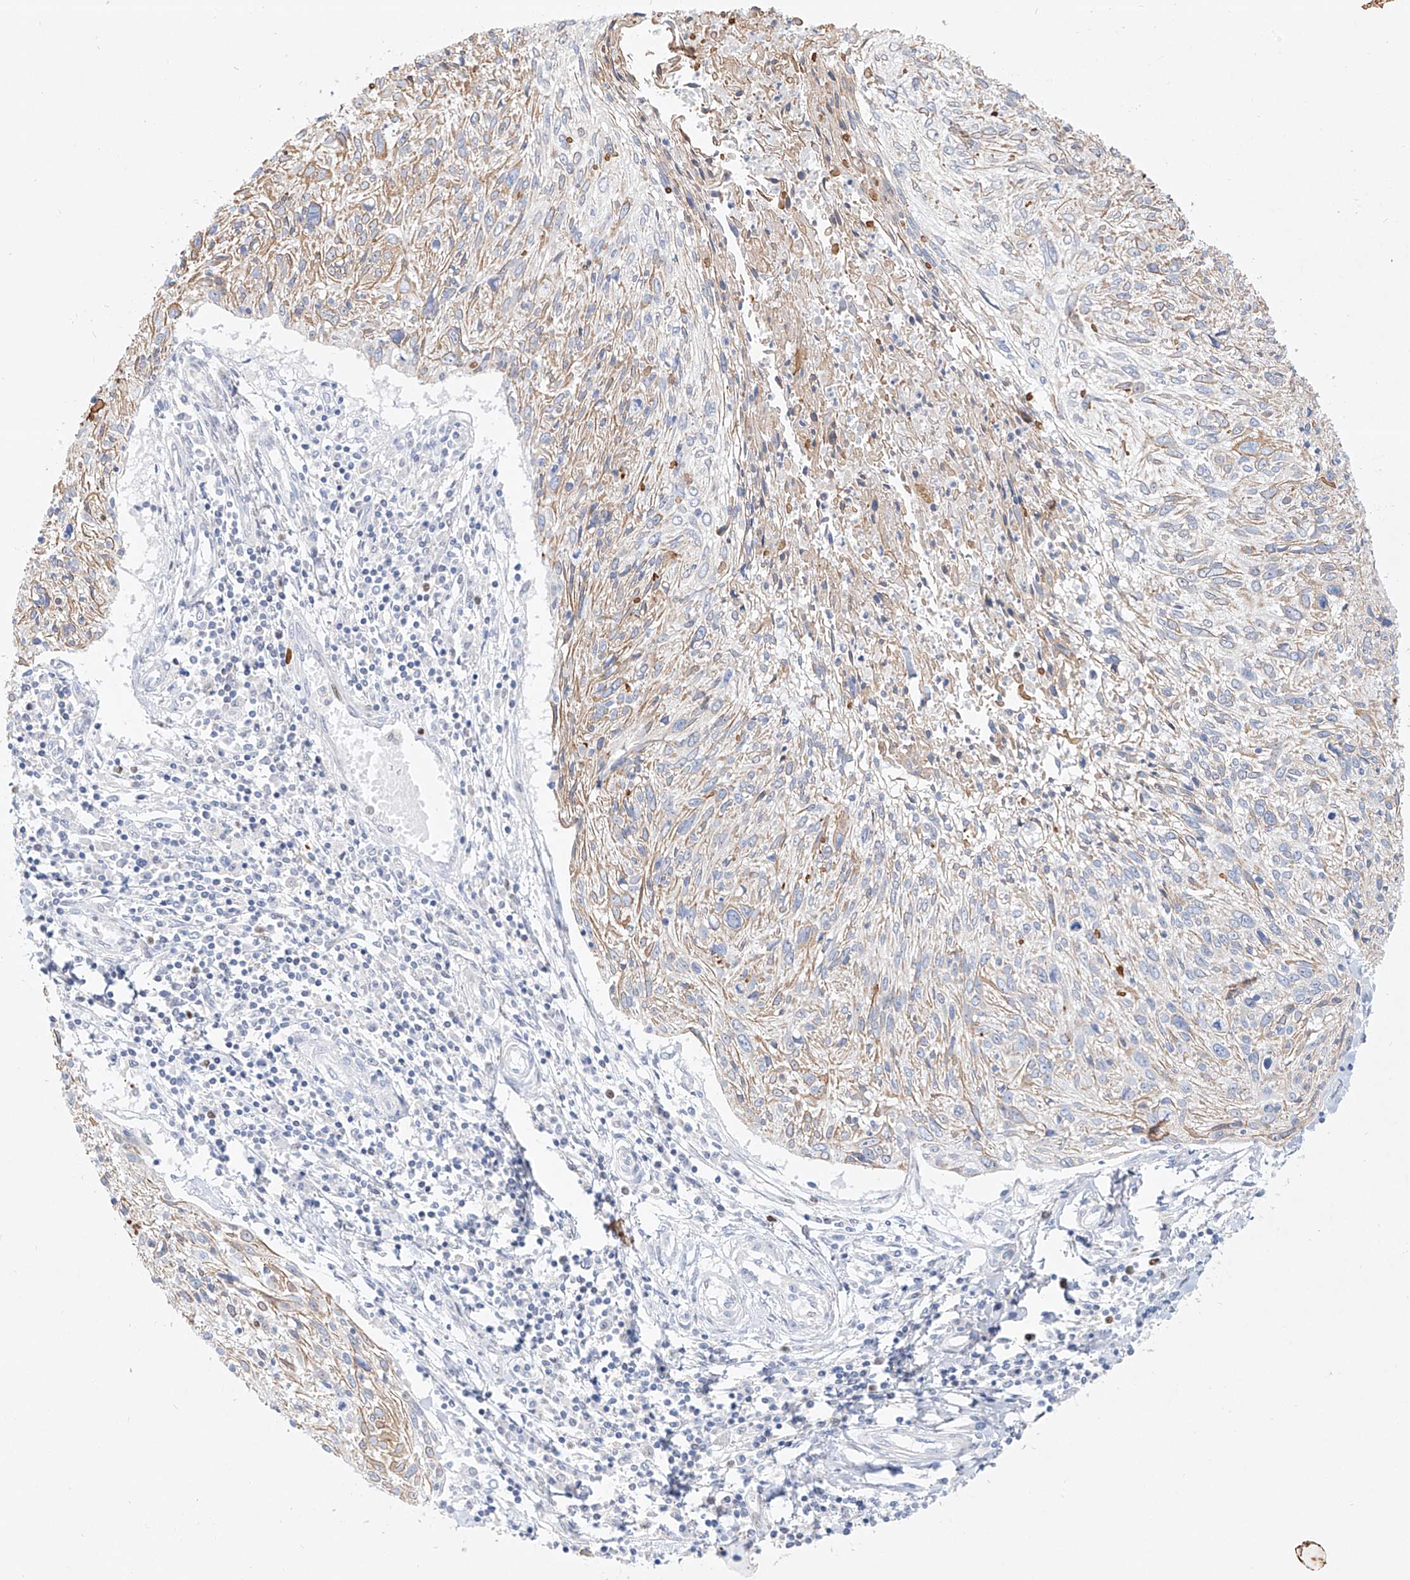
{"staining": {"intensity": "weak", "quantity": "25%-75%", "location": "cytoplasmic/membranous"}, "tissue": "cervical cancer", "cell_type": "Tumor cells", "image_type": "cancer", "snomed": [{"axis": "morphology", "description": "Squamous cell carcinoma, NOS"}, {"axis": "topography", "description": "Cervix"}], "caption": "Immunohistochemical staining of cervical cancer exhibits weak cytoplasmic/membranous protein expression in approximately 25%-75% of tumor cells.", "gene": "SNU13", "patient": {"sex": "female", "age": 51}}